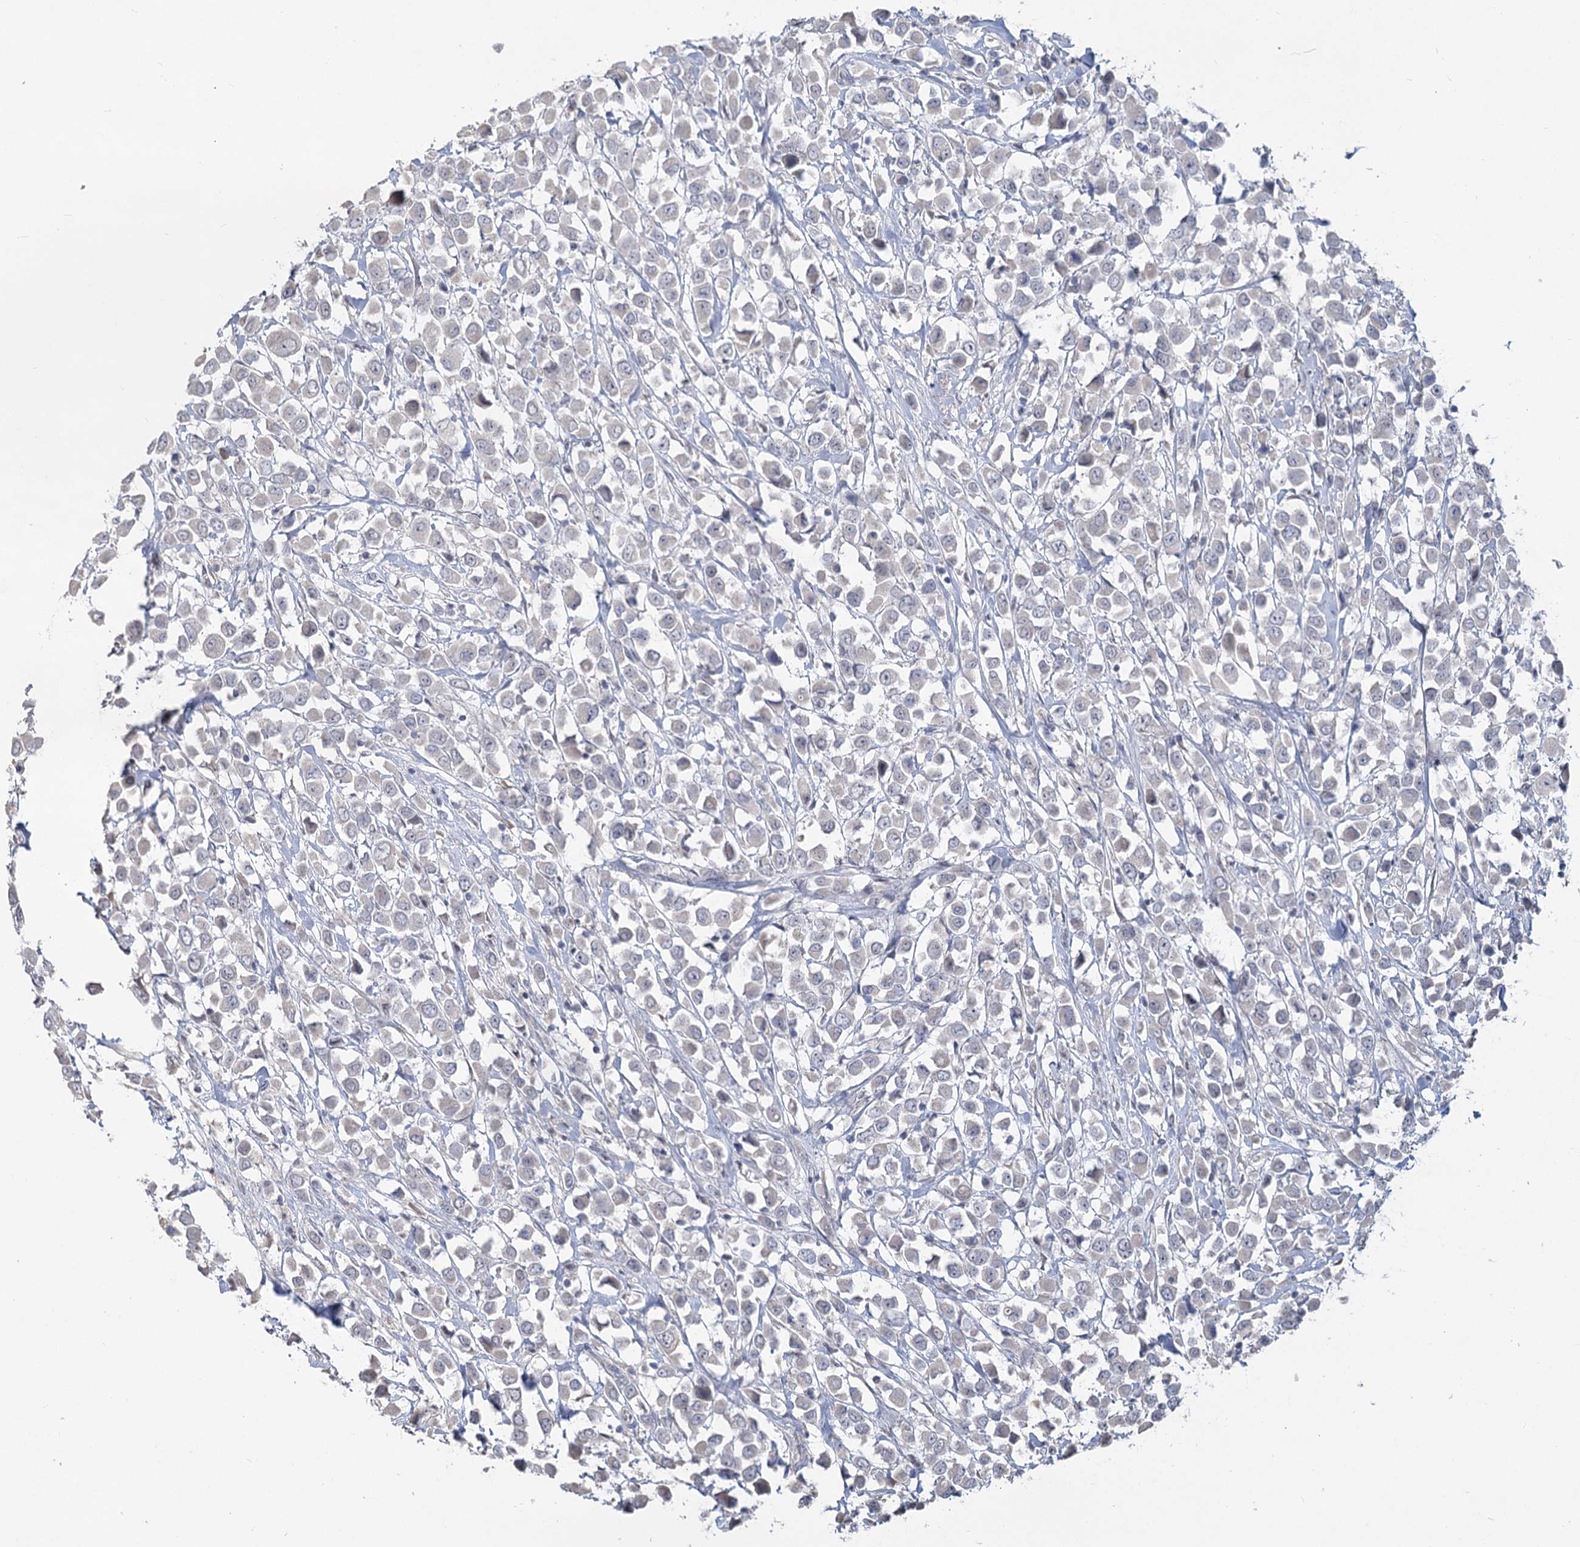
{"staining": {"intensity": "negative", "quantity": "none", "location": "none"}, "tissue": "breast cancer", "cell_type": "Tumor cells", "image_type": "cancer", "snomed": [{"axis": "morphology", "description": "Duct carcinoma"}, {"axis": "topography", "description": "Breast"}], "caption": "IHC image of breast invasive ductal carcinoma stained for a protein (brown), which exhibits no positivity in tumor cells. (IHC, brightfield microscopy, high magnification).", "gene": "SLC9A3", "patient": {"sex": "female", "age": 61}}